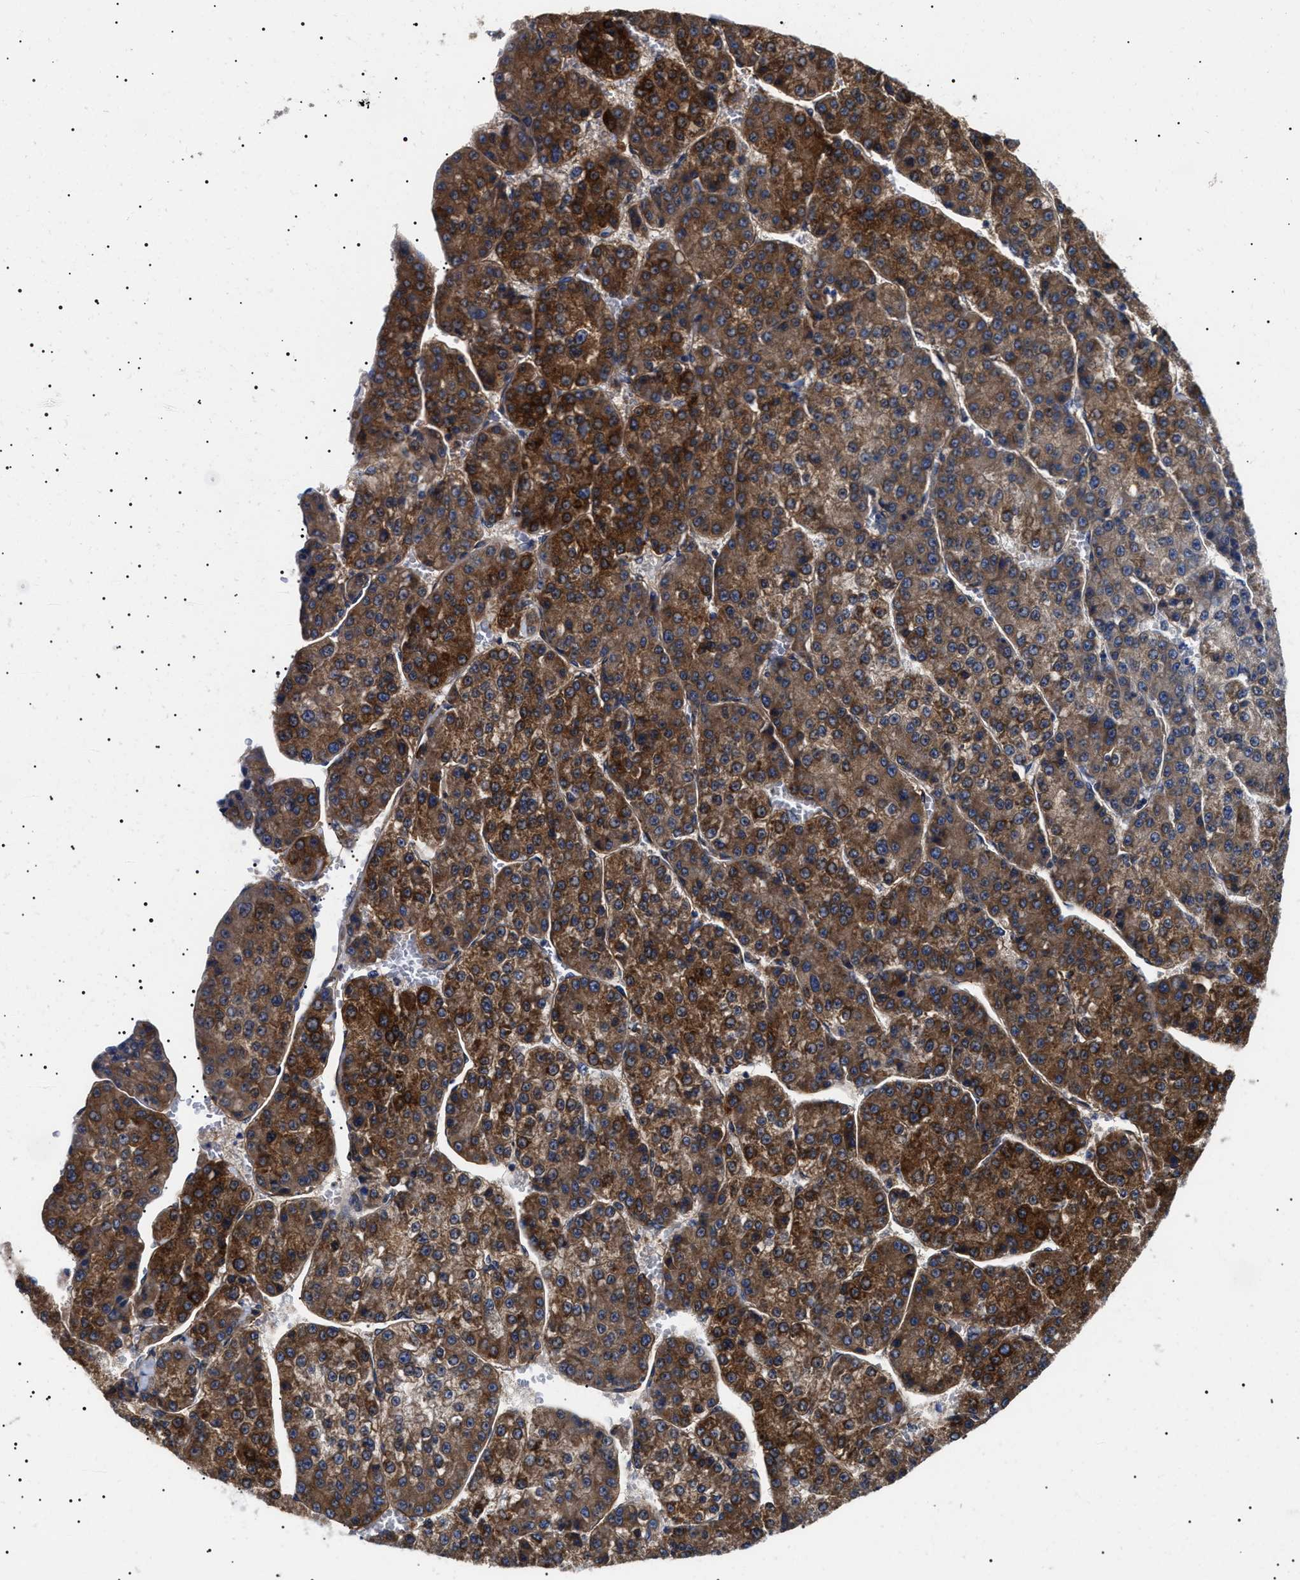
{"staining": {"intensity": "strong", "quantity": ">75%", "location": "cytoplasmic/membranous"}, "tissue": "liver cancer", "cell_type": "Tumor cells", "image_type": "cancer", "snomed": [{"axis": "morphology", "description": "Carcinoma, Hepatocellular, NOS"}, {"axis": "topography", "description": "Liver"}], "caption": "High-magnification brightfield microscopy of liver cancer (hepatocellular carcinoma) stained with DAB (3,3'-diaminobenzidine) (brown) and counterstained with hematoxylin (blue). tumor cells exhibit strong cytoplasmic/membranous staining is appreciated in approximately>75% of cells.", "gene": "TPP2", "patient": {"sex": "female", "age": 73}}